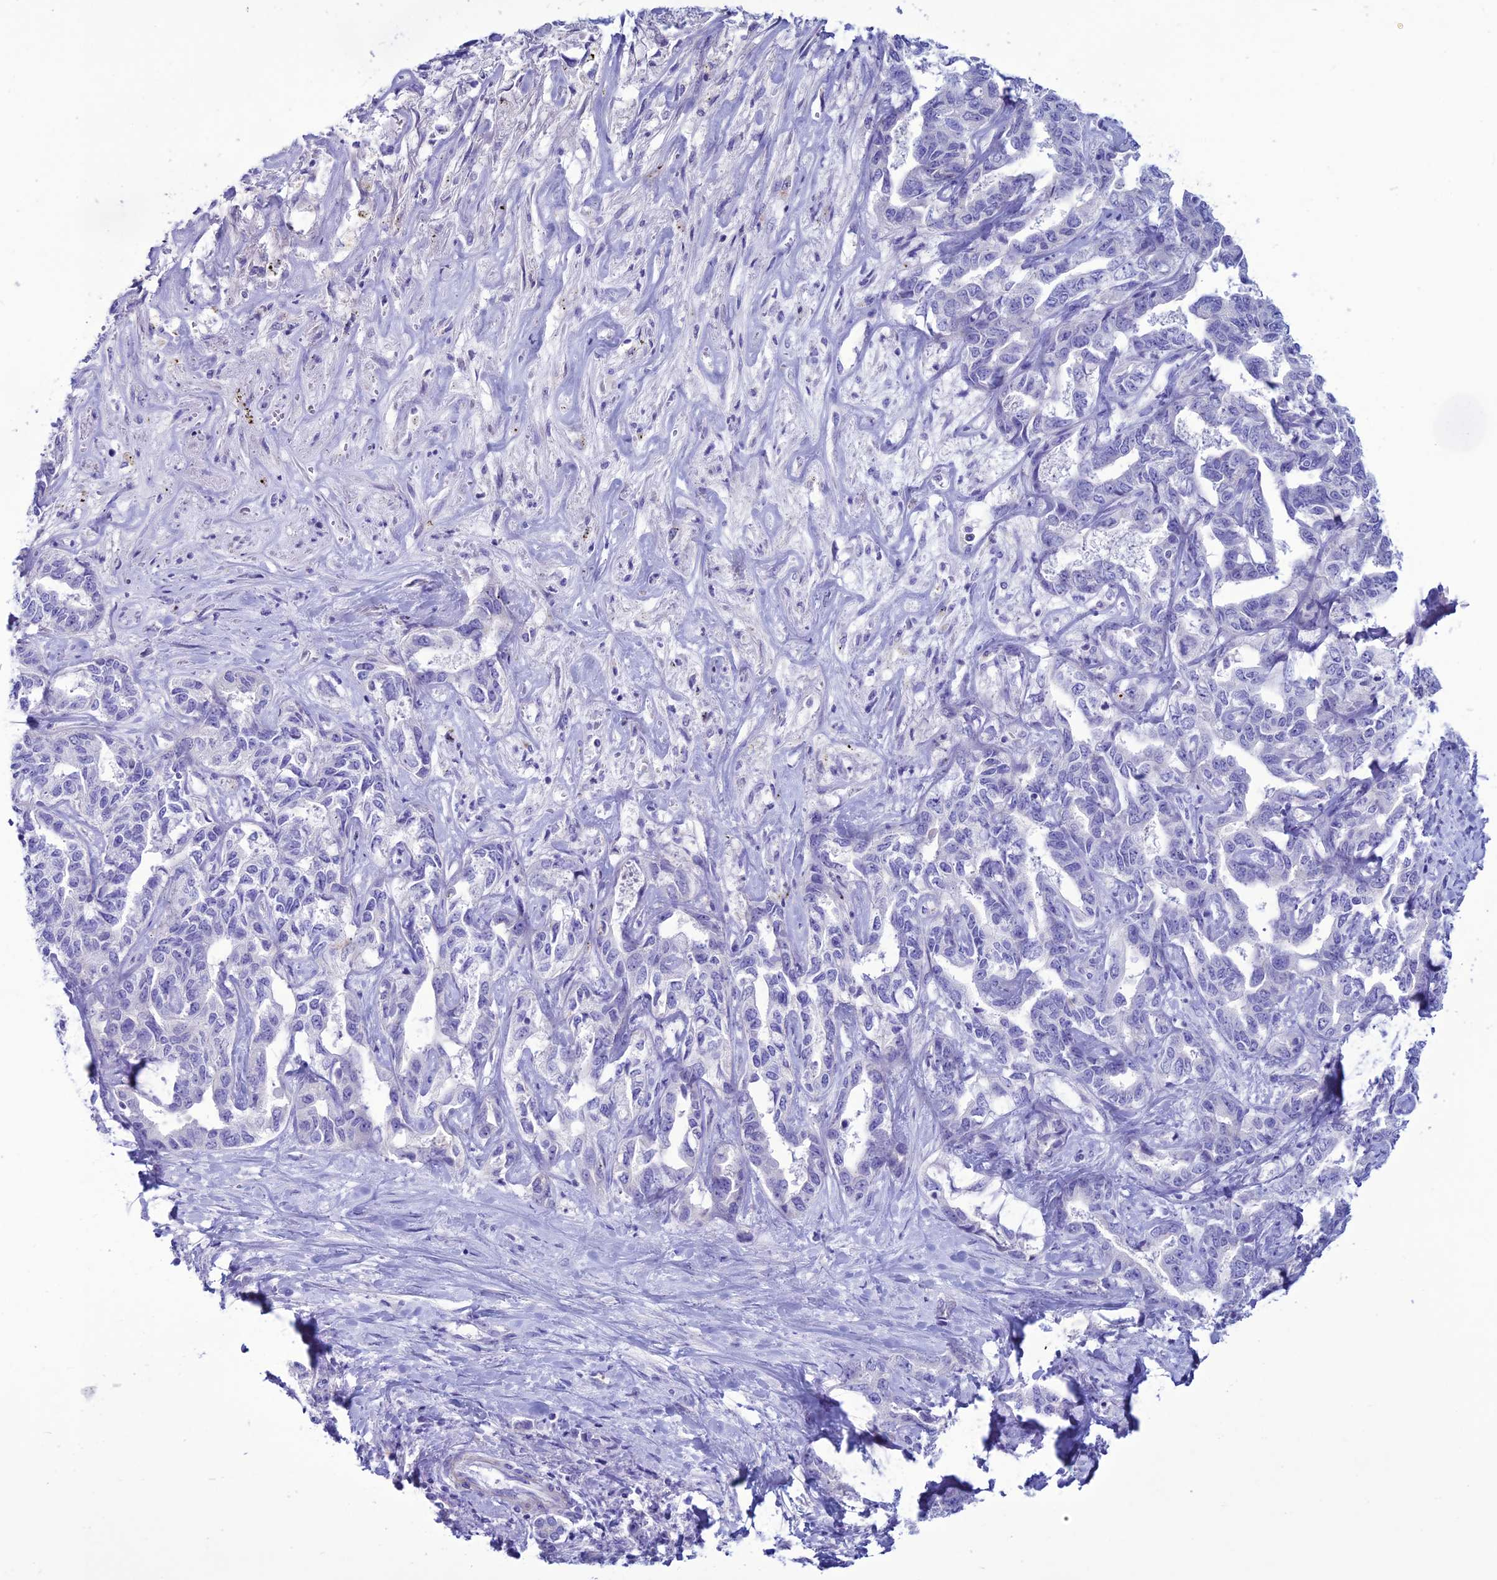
{"staining": {"intensity": "negative", "quantity": "none", "location": "none"}, "tissue": "liver cancer", "cell_type": "Tumor cells", "image_type": "cancer", "snomed": [{"axis": "morphology", "description": "Cholangiocarcinoma"}, {"axis": "topography", "description": "Liver"}], "caption": "This is an immunohistochemistry micrograph of human liver cancer. There is no positivity in tumor cells.", "gene": "CLEC2L", "patient": {"sex": "male", "age": 59}}